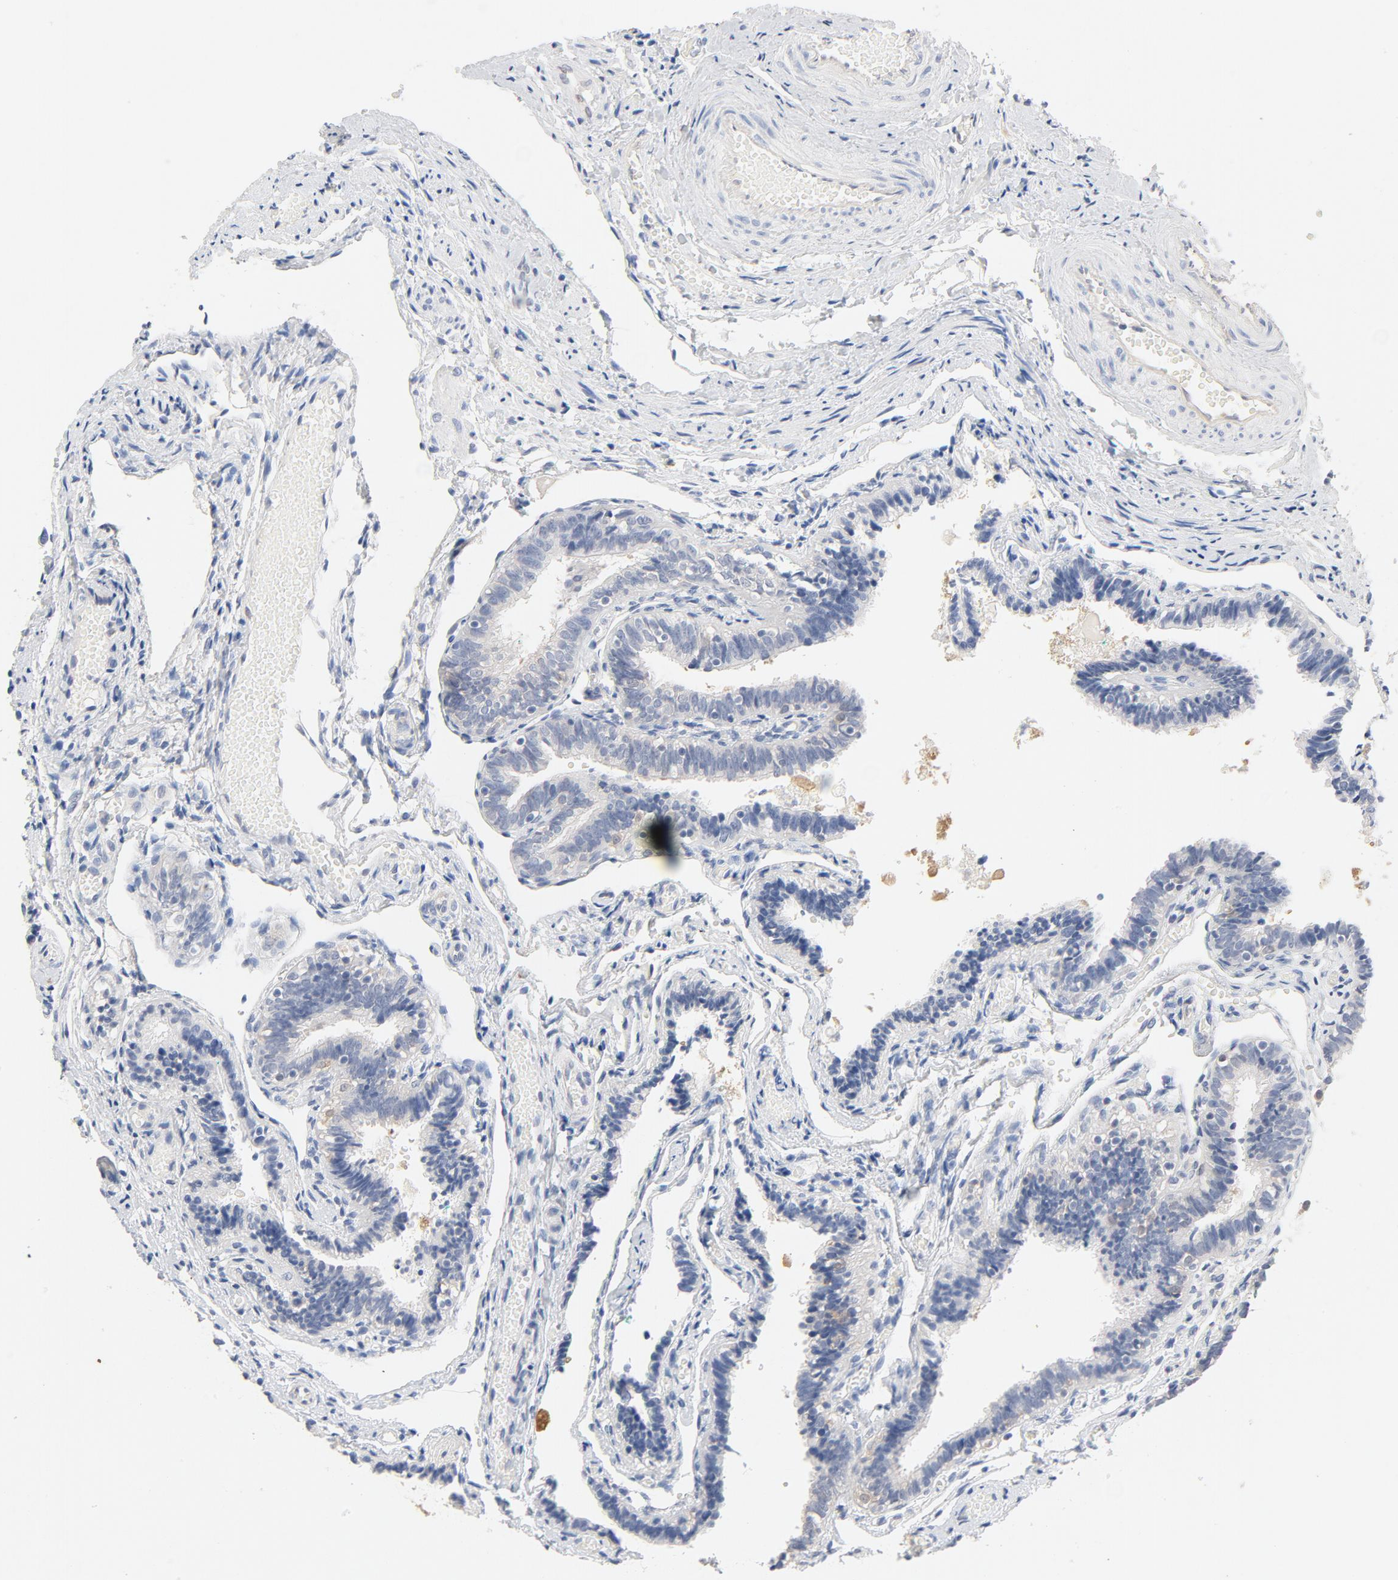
{"staining": {"intensity": "weak", "quantity": "<25%", "location": "cytoplasmic/membranous"}, "tissue": "fallopian tube", "cell_type": "Glandular cells", "image_type": "normal", "snomed": [{"axis": "morphology", "description": "Normal tissue, NOS"}, {"axis": "topography", "description": "Fallopian tube"}], "caption": "Fallopian tube stained for a protein using IHC exhibits no positivity glandular cells.", "gene": "STAT1", "patient": {"sex": "female", "age": 46}}